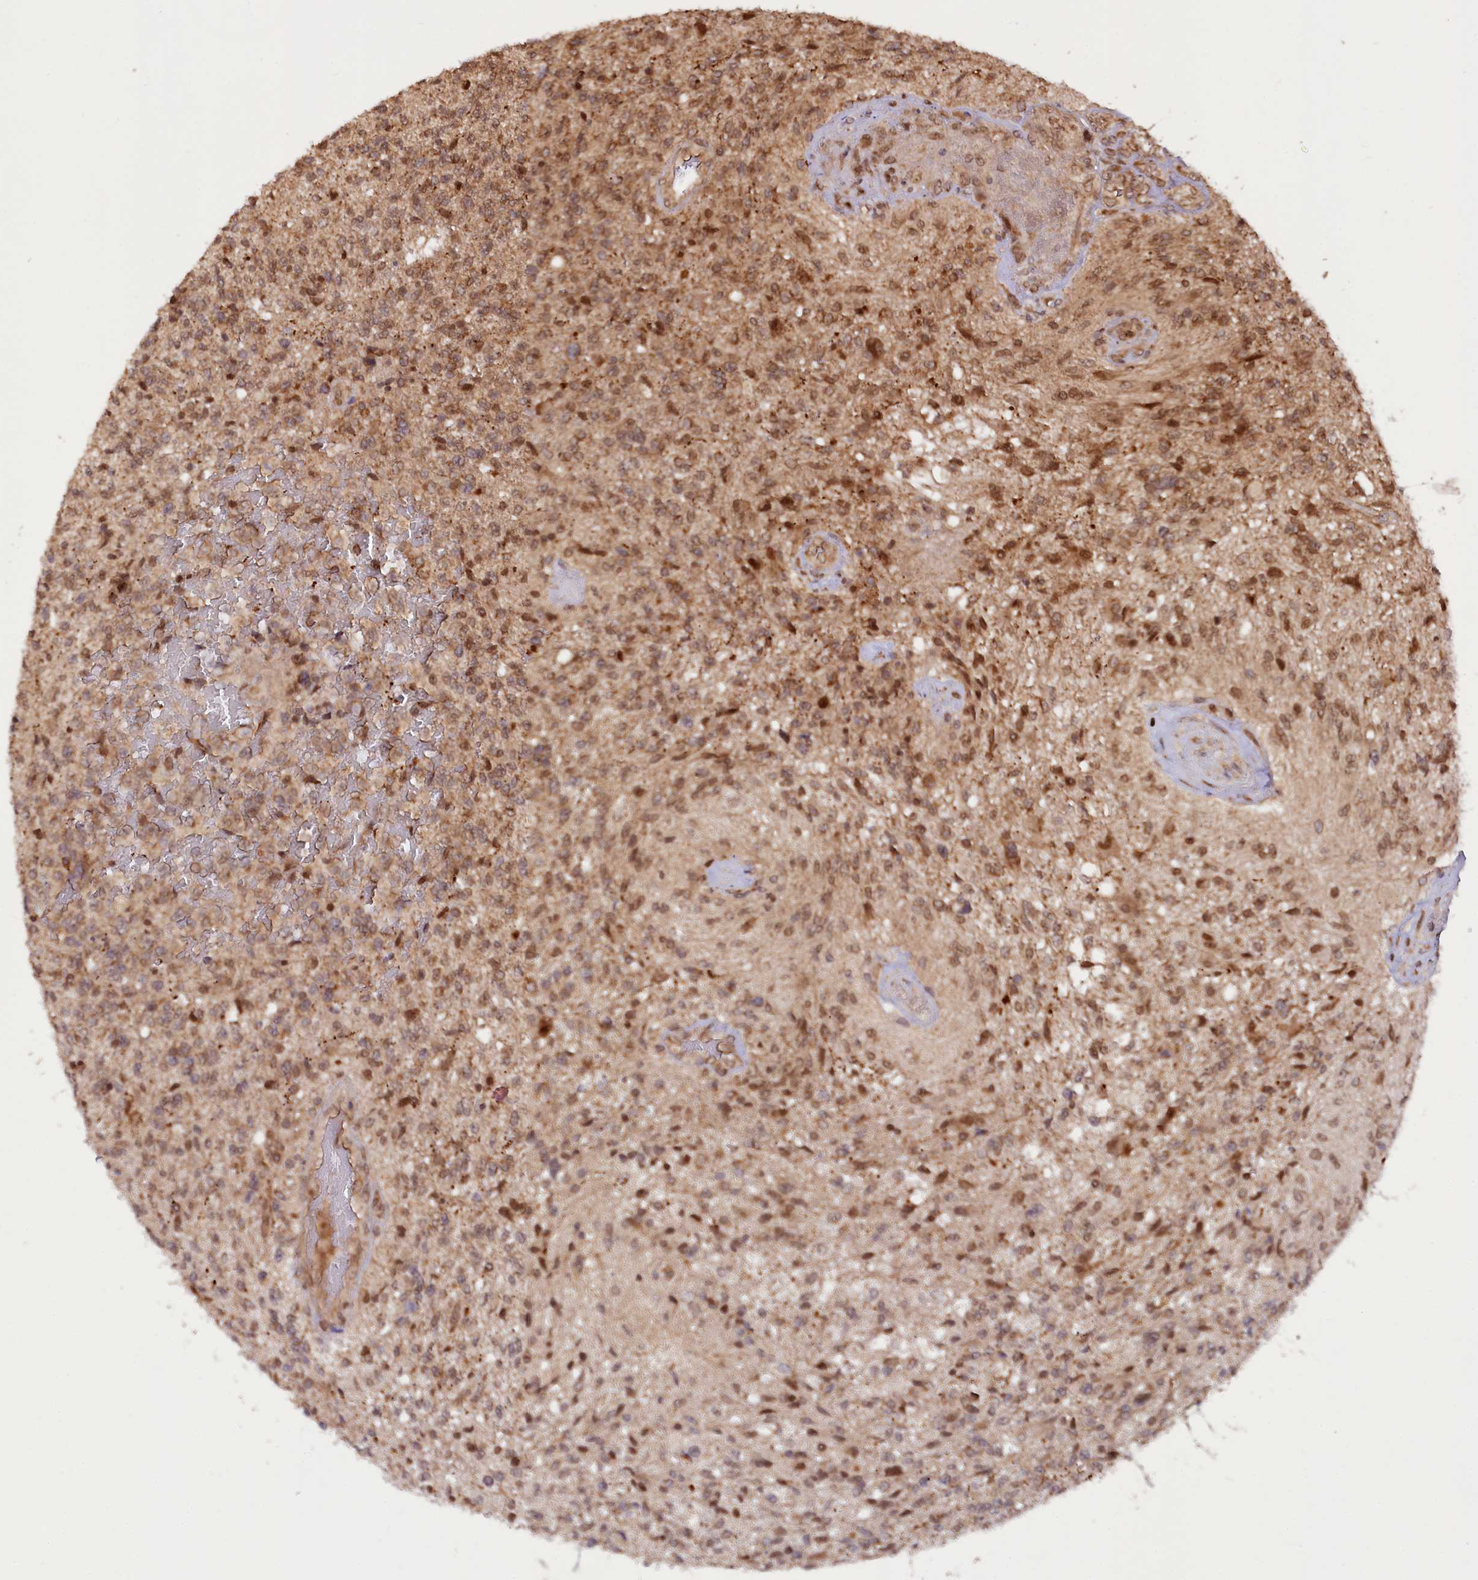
{"staining": {"intensity": "moderate", "quantity": ">75%", "location": "cytoplasmic/membranous,nuclear"}, "tissue": "glioma", "cell_type": "Tumor cells", "image_type": "cancer", "snomed": [{"axis": "morphology", "description": "Glioma, malignant, High grade"}, {"axis": "topography", "description": "Brain"}], "caption": "The histopathology image displays immunohistochemical staining of glioma. There is moderate cytoplasmic/membranous and nuclear staining is present in approximately >75% of tumor cells.", "gene": "PHC3", "patient": {"sex": "male", "age": 56}}